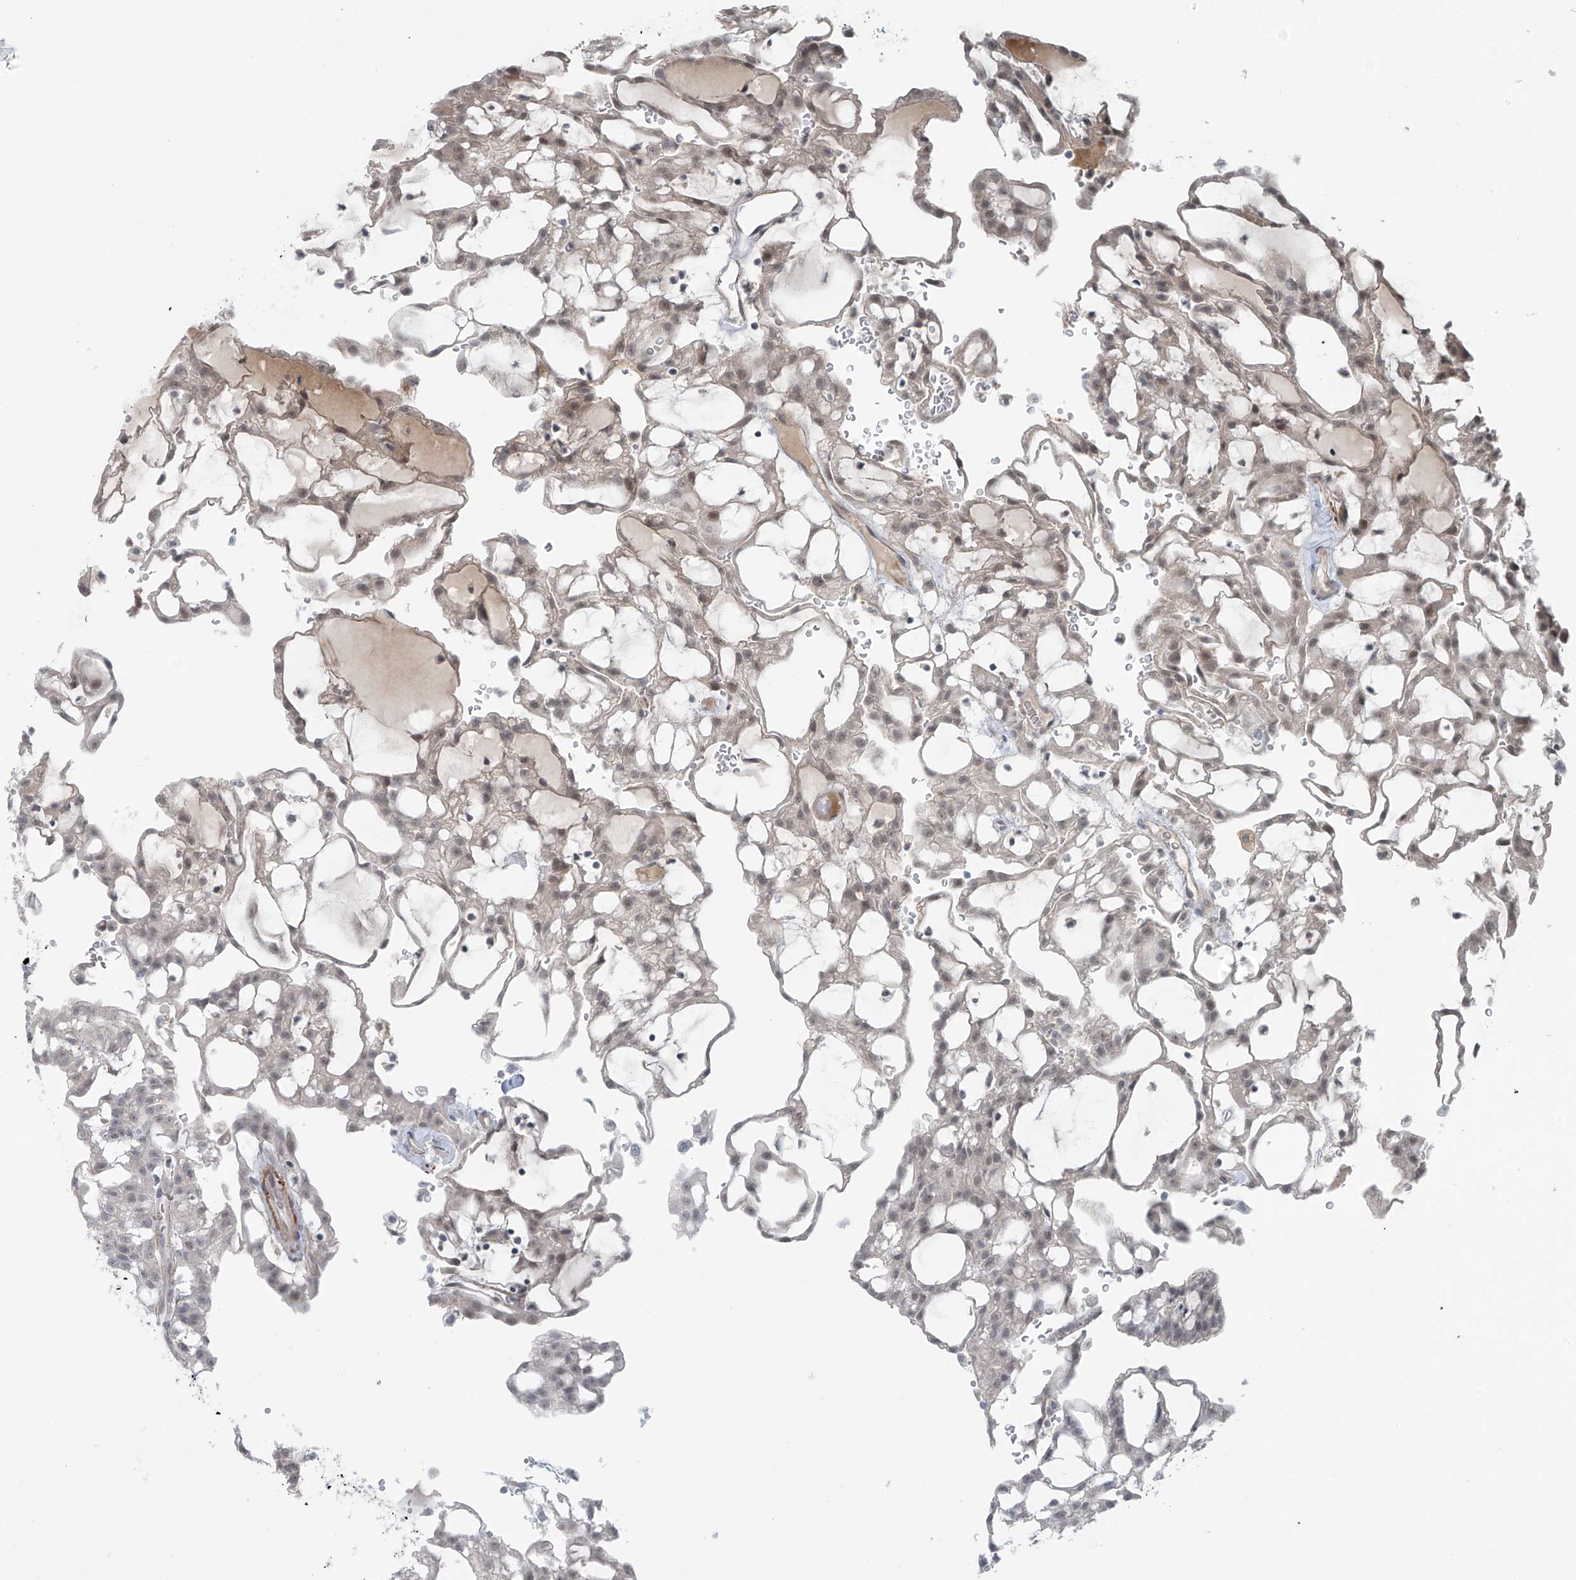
{"staining": {"intensity": "weak", "quantity": "<25%", "location": "nuclear"}, "tissue": "renal cancer", "cell_type": "Tumor cells", "image_type": "cancer", "snomed": [{"axis": "morphology", "description": "Adenocarcinoma, NOS"}, {"axis": "topography", "description": "Kidney"}], "caption": "The micrograph shows no staining of tumor cells in renal cancer. (IHC, brightfield microscopy, high magnification).", "gene": "RASGEF1A", "patient": {"sex": "male", "age": 63}}